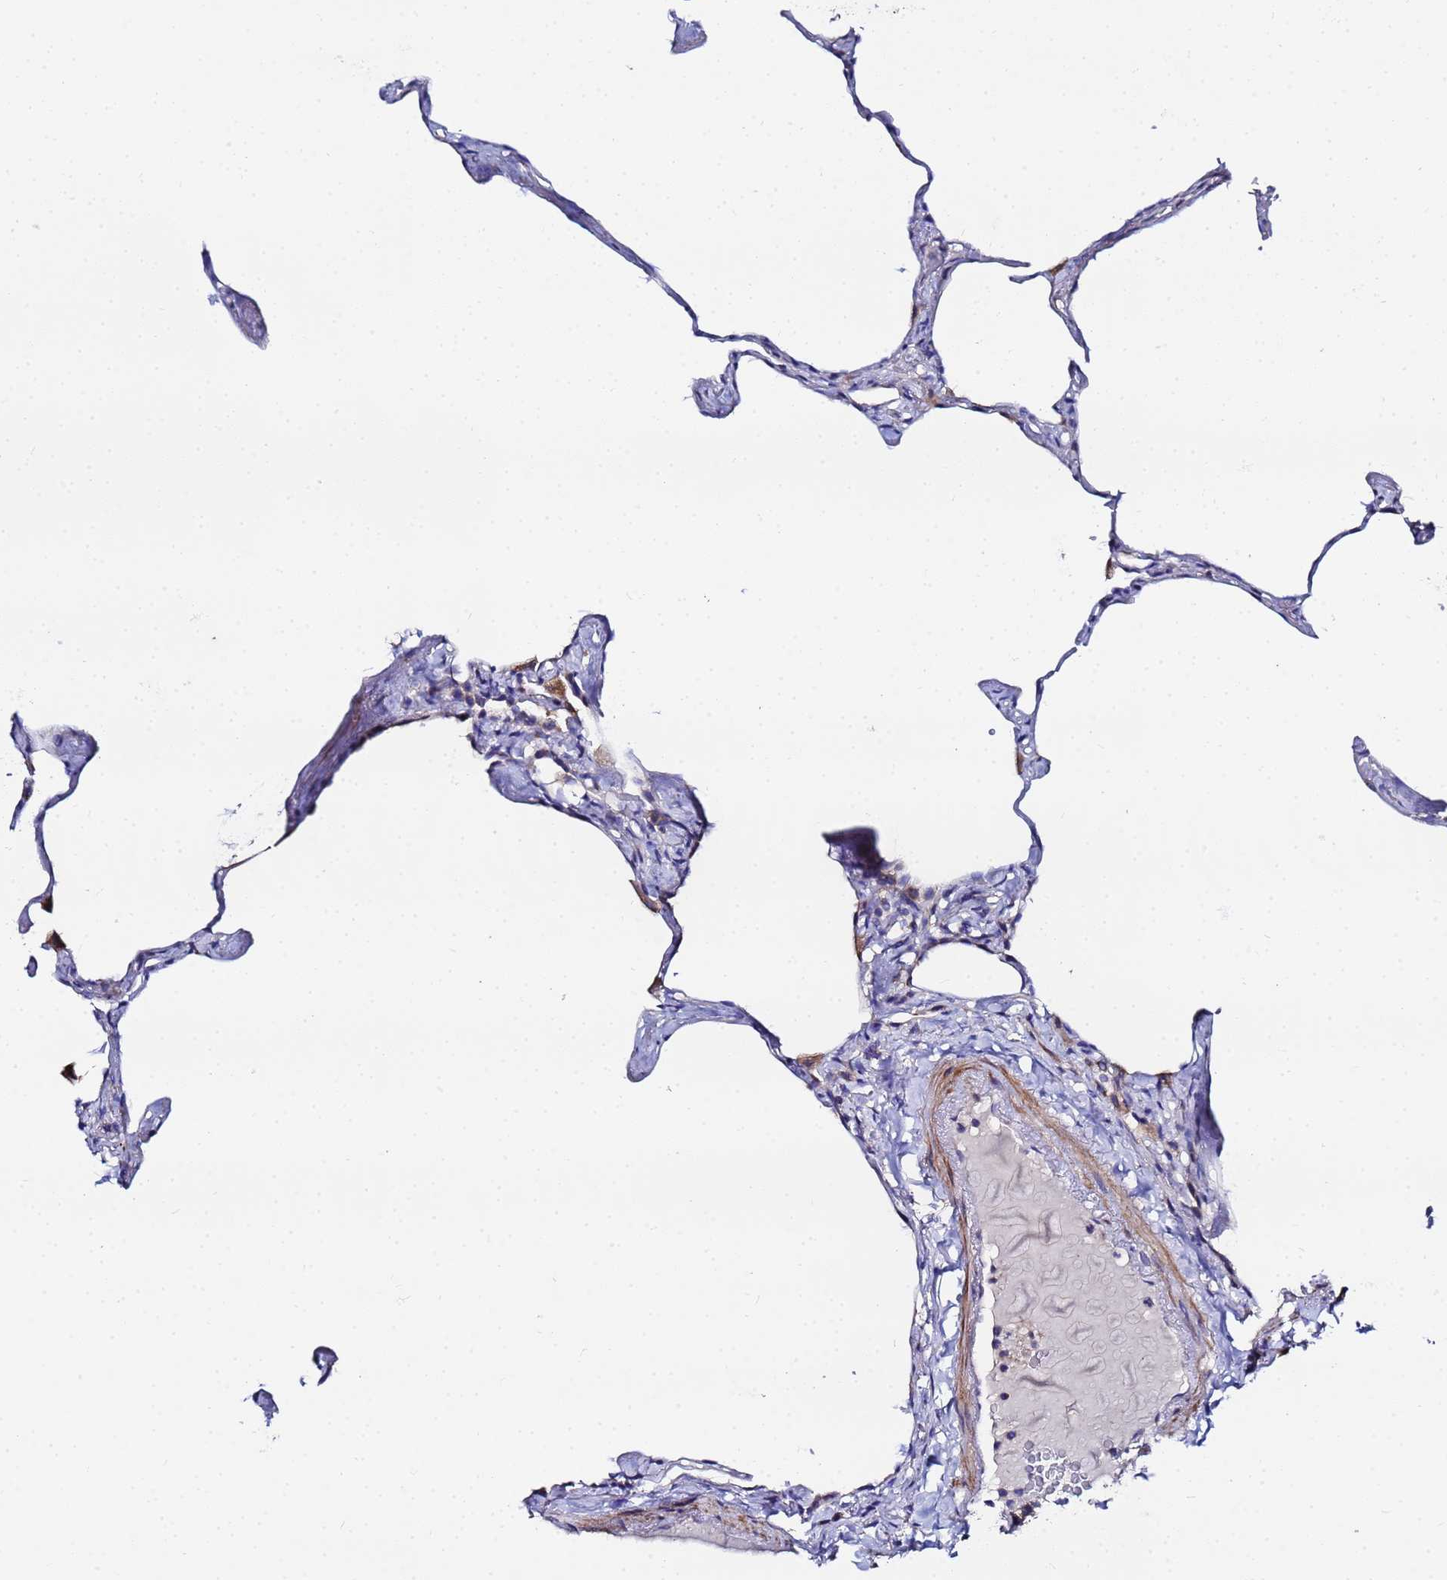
{"staining": {"intensity": "negative", "quantity": "none", "location": "none"}, "tissue": "lung", "cell_type": "Alveolar cells", "image_type": "normal", "snomed": [{"axis": "morphology", "description": "Normal tissue, NOS"}, {"axis": "topography", "description": "Lung"}], "caption": "A micrograph of lung stained for a protein exhibits no brown staining in alveolar cells.", "gene": "FAHD2A", "patient": {"sex": "male", "age": 65}}